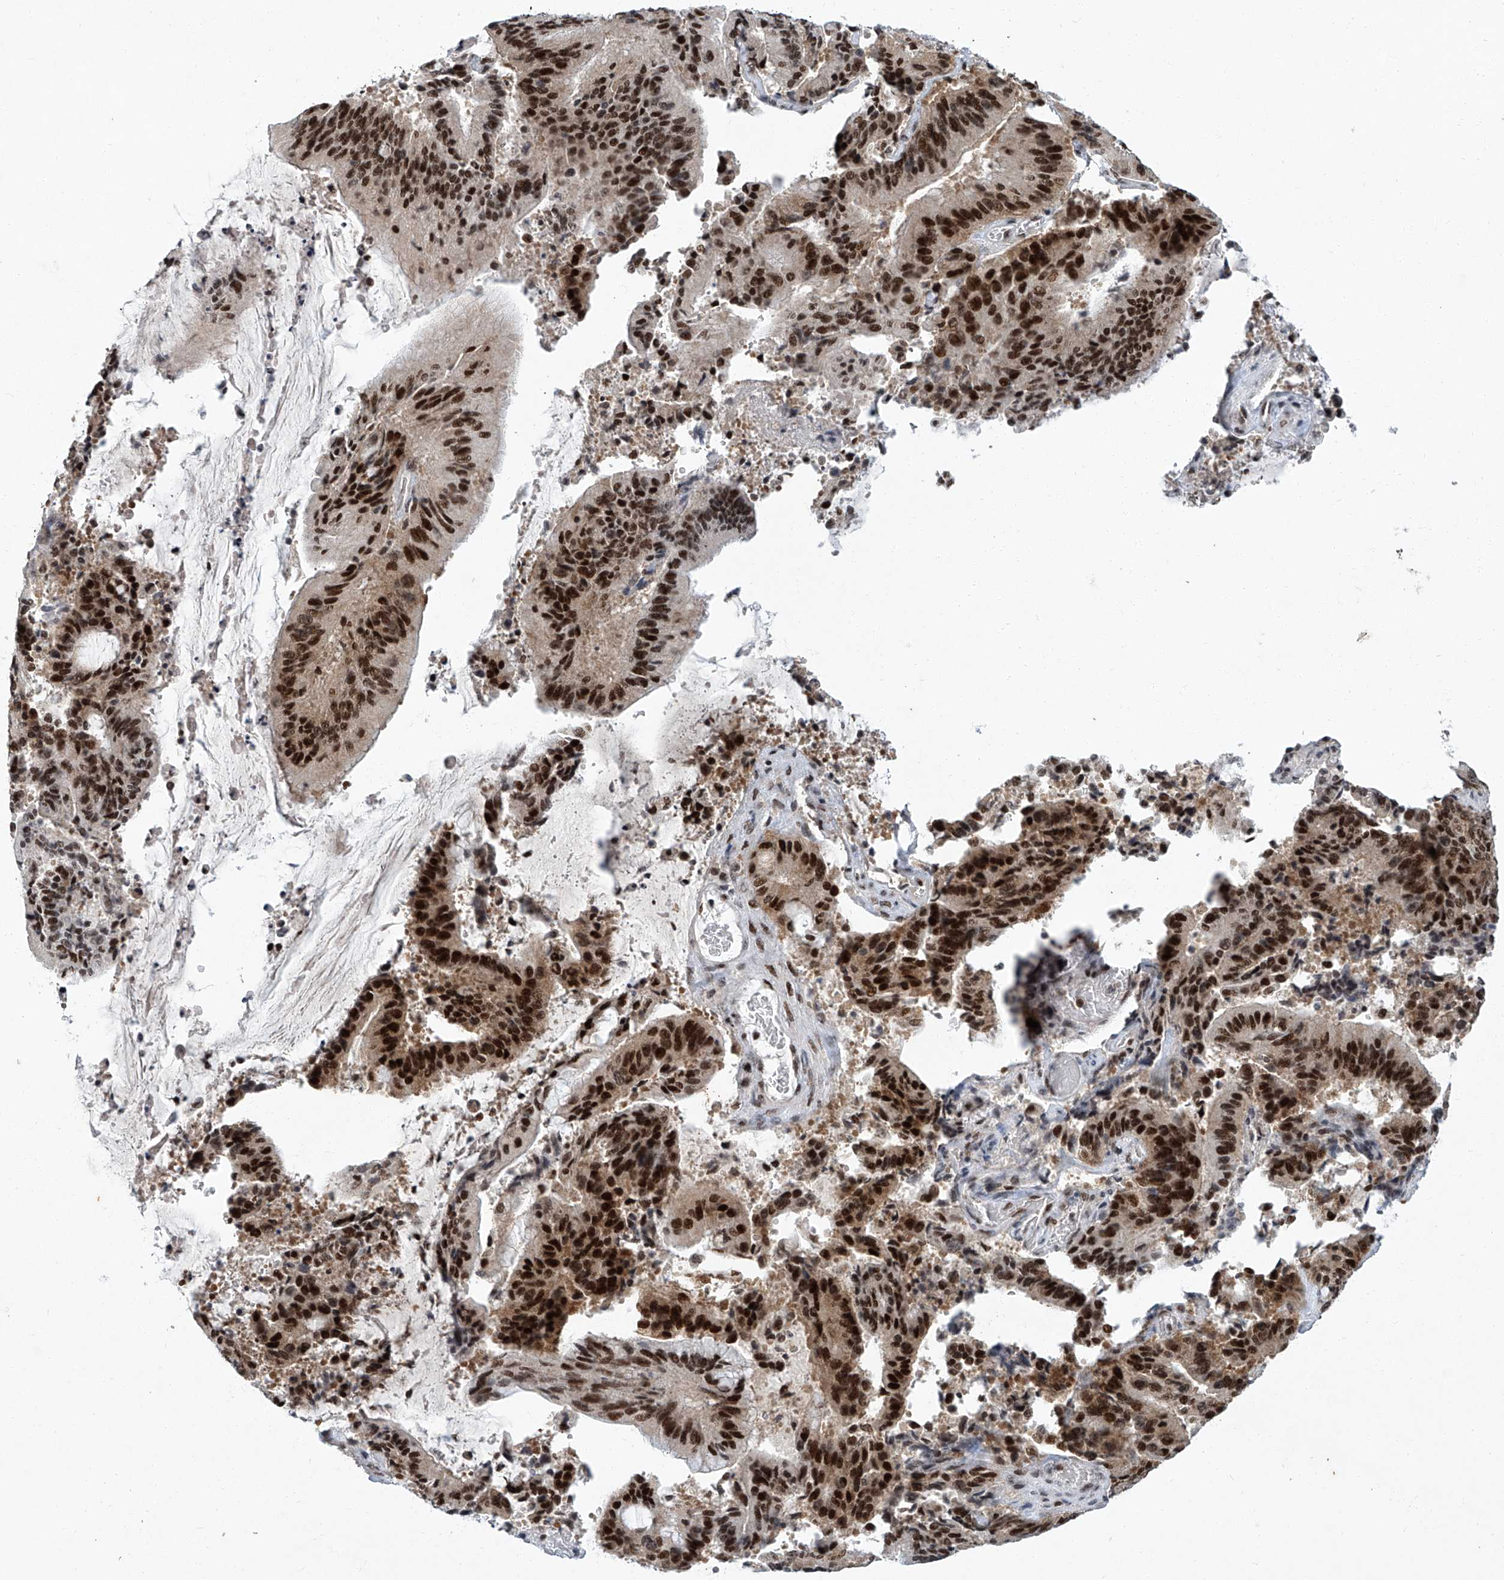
{"staining": {"intensity": "strong", "quantity": ">75%", "location": "nuclear"}, "tissue": "liver cancer", "cell_type": "Tumor cells", "image_type": "cancer", "snomed": [{"axis": "morphology", "description": "Normal tissue, NOS"}, {"axis": "morphology", "description": "Cholangiocarcinoma"}, {"axis": "topography", "description": "Liver"}, {"axis": "topography", "description": "Peripheral nerve tissue"}], "caption": "IHC of human cholangiocarcinoma (liver) demonstrates high levels of strong nuclear positivity in about >75% of tumor cells. Using DAB (3,3'-diaminobenzidine) (brown) and hematoxylin (blue) stains, captured at high magnification using brightfield microscopy.", "gene": "TFDP1", "patient": {"sex": "female", "age": 73}}